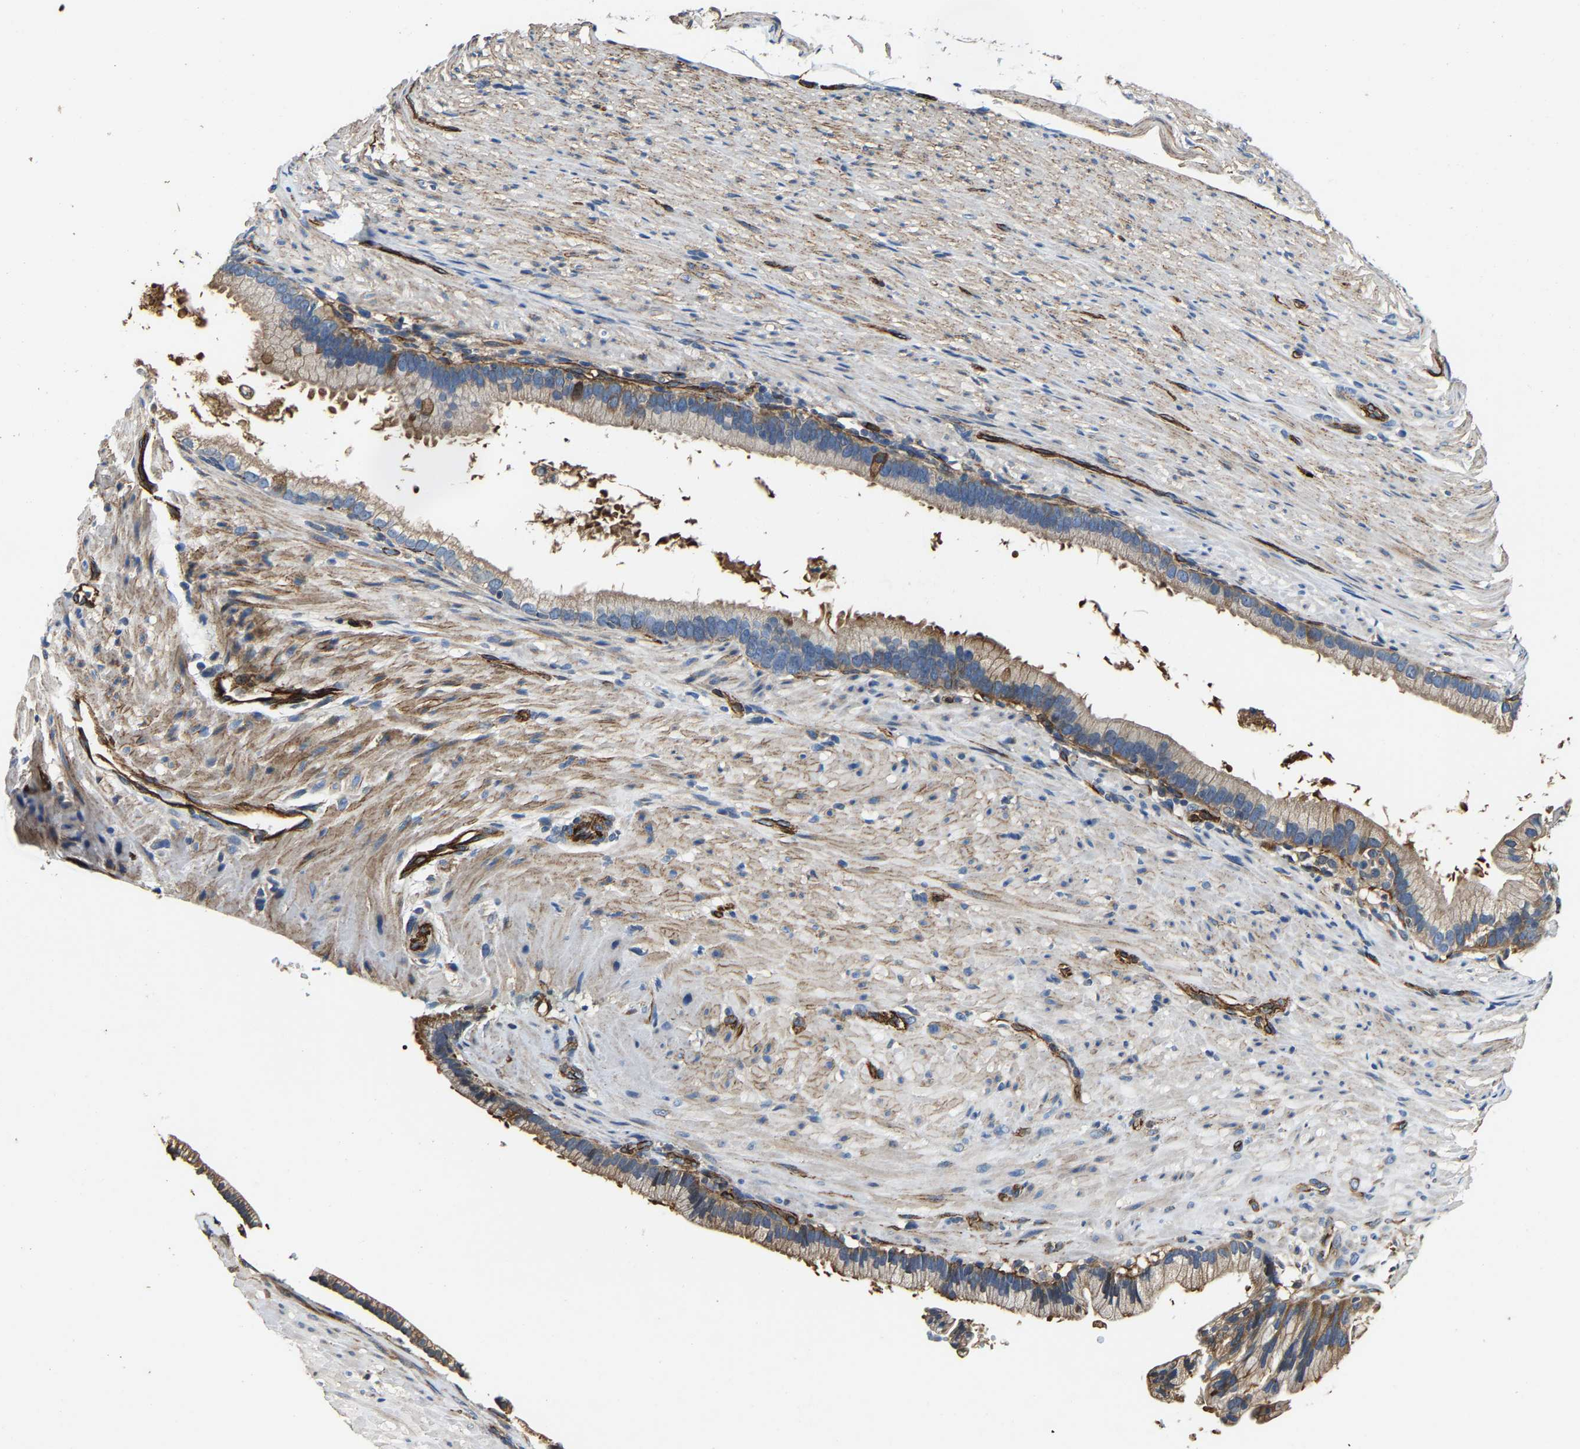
{"staining": {"intensity": "moderate", "quantity": "25%-75%", "location": "cytoplasmic/membranous"}, "tissue": "pancreatic cancer", "cell_type": "Tumor cells", "image_type": "cancer", "snomed": [{"axis": "morphology", "description": "Adenocarcinoma, NOS"}, {"axis": "topography", "description": "Pancreas"}], "caption": "Tumor cells display moderate cytoplasmic/membranous positivity in approximately 25%-75% of cells in pancreatic adenocarcinoma. The staining was performed using DAB (3,3'-diaminobenzidine) to visualize the protein expression in brown, while the nuclei were stained in blue with hematoxylin (Magnification: 20x).", "gene": "GFRA3", "patient": {"sex": "male", "age": 69}}